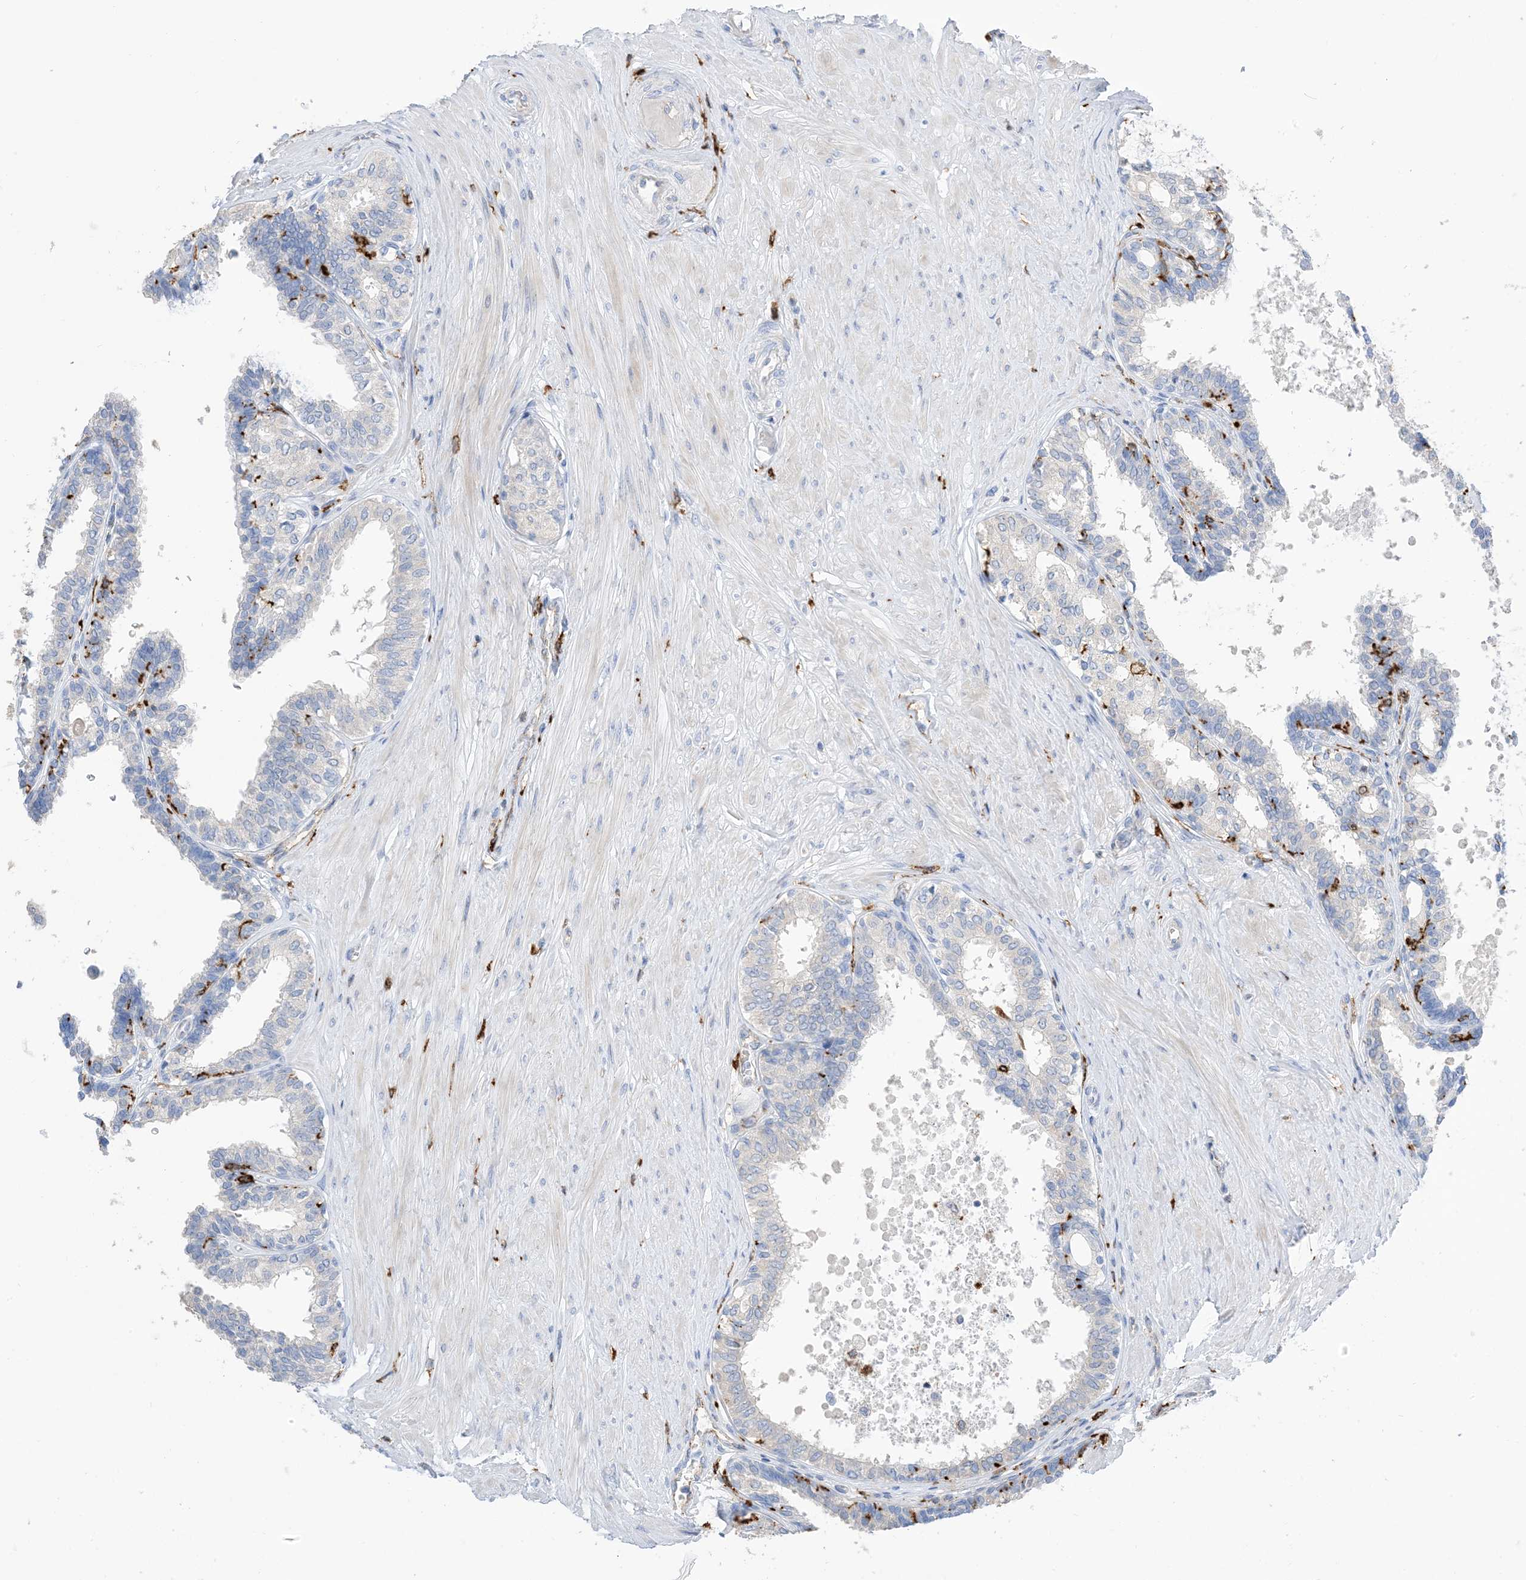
{"staining": {"intensity": "negative", "quantity": "none", "location": "none"}, "tissue": "prostate", "cell_type": "Glandular cells", "image_type": "normal", "snomed": [{"axis": "morphology", "description": "Normal tissue, NOS"}, {"axis": "topography", "description": "Prostate"}], "caption": "Immunohistochemistry (IHC) of unremarkable prostate shows no expression in glandular cells.", "gene": "DPH3", "patient": {"sex": "male", "age": 48}}